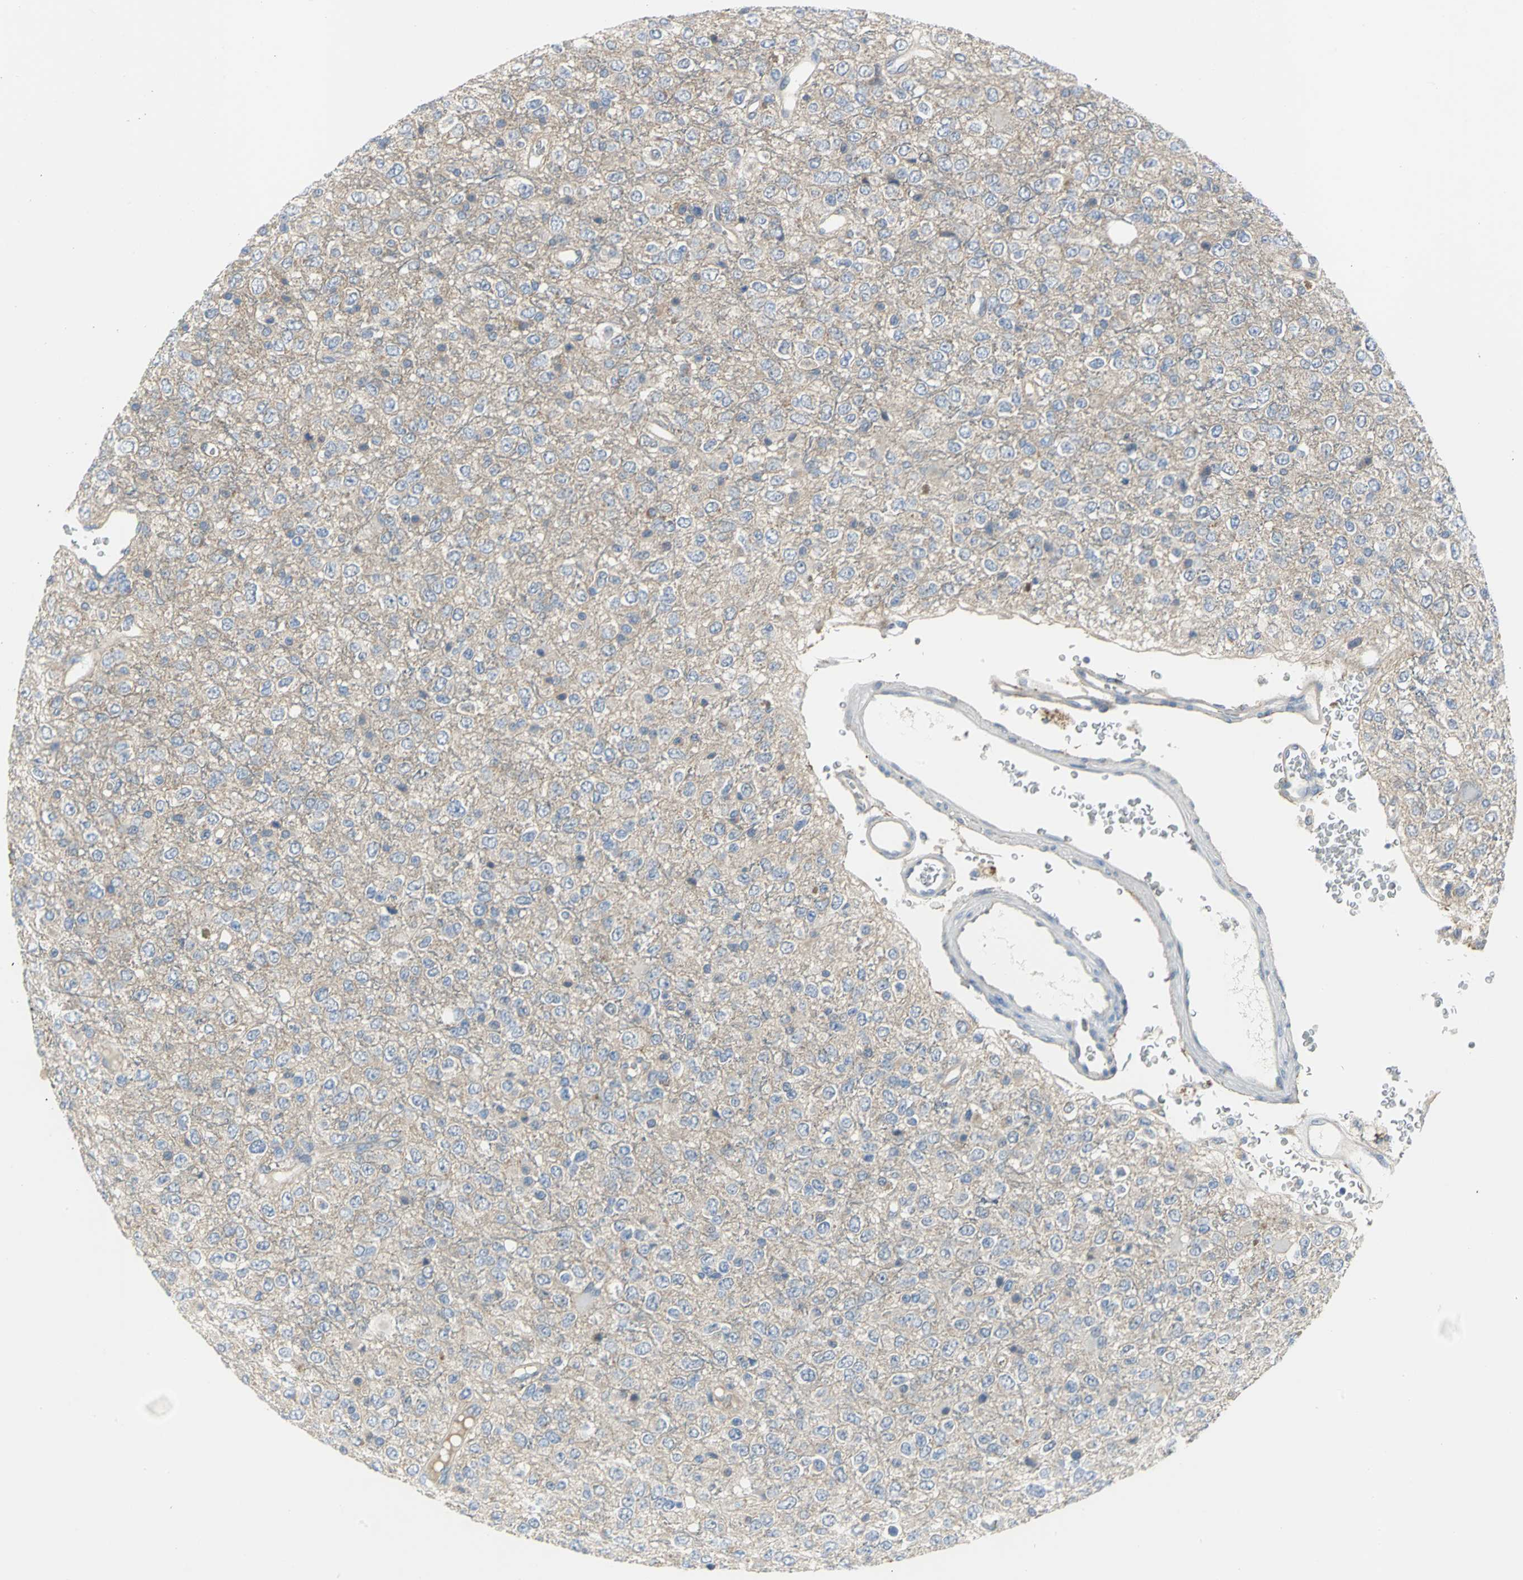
{"staining": {"intensity": "negative", "quantity": "none", "location": "none"}, "tissue": "glioma", "cell_type": "Tumor cells", "image_type": "cancer", "snomed": [{"axis": "morphology", "description": "Glioma, malignant, High grade"}, {"axis": "topography", "description": "pancreas cauda"}], "caption": "The immunohistochemistry (IHC) histopathology image has no significant expression in tumor cells of malignant glioma (high-grade) tissue.", "gene": "HTR1F", "patient": {"sex": "male", "age": 60}}